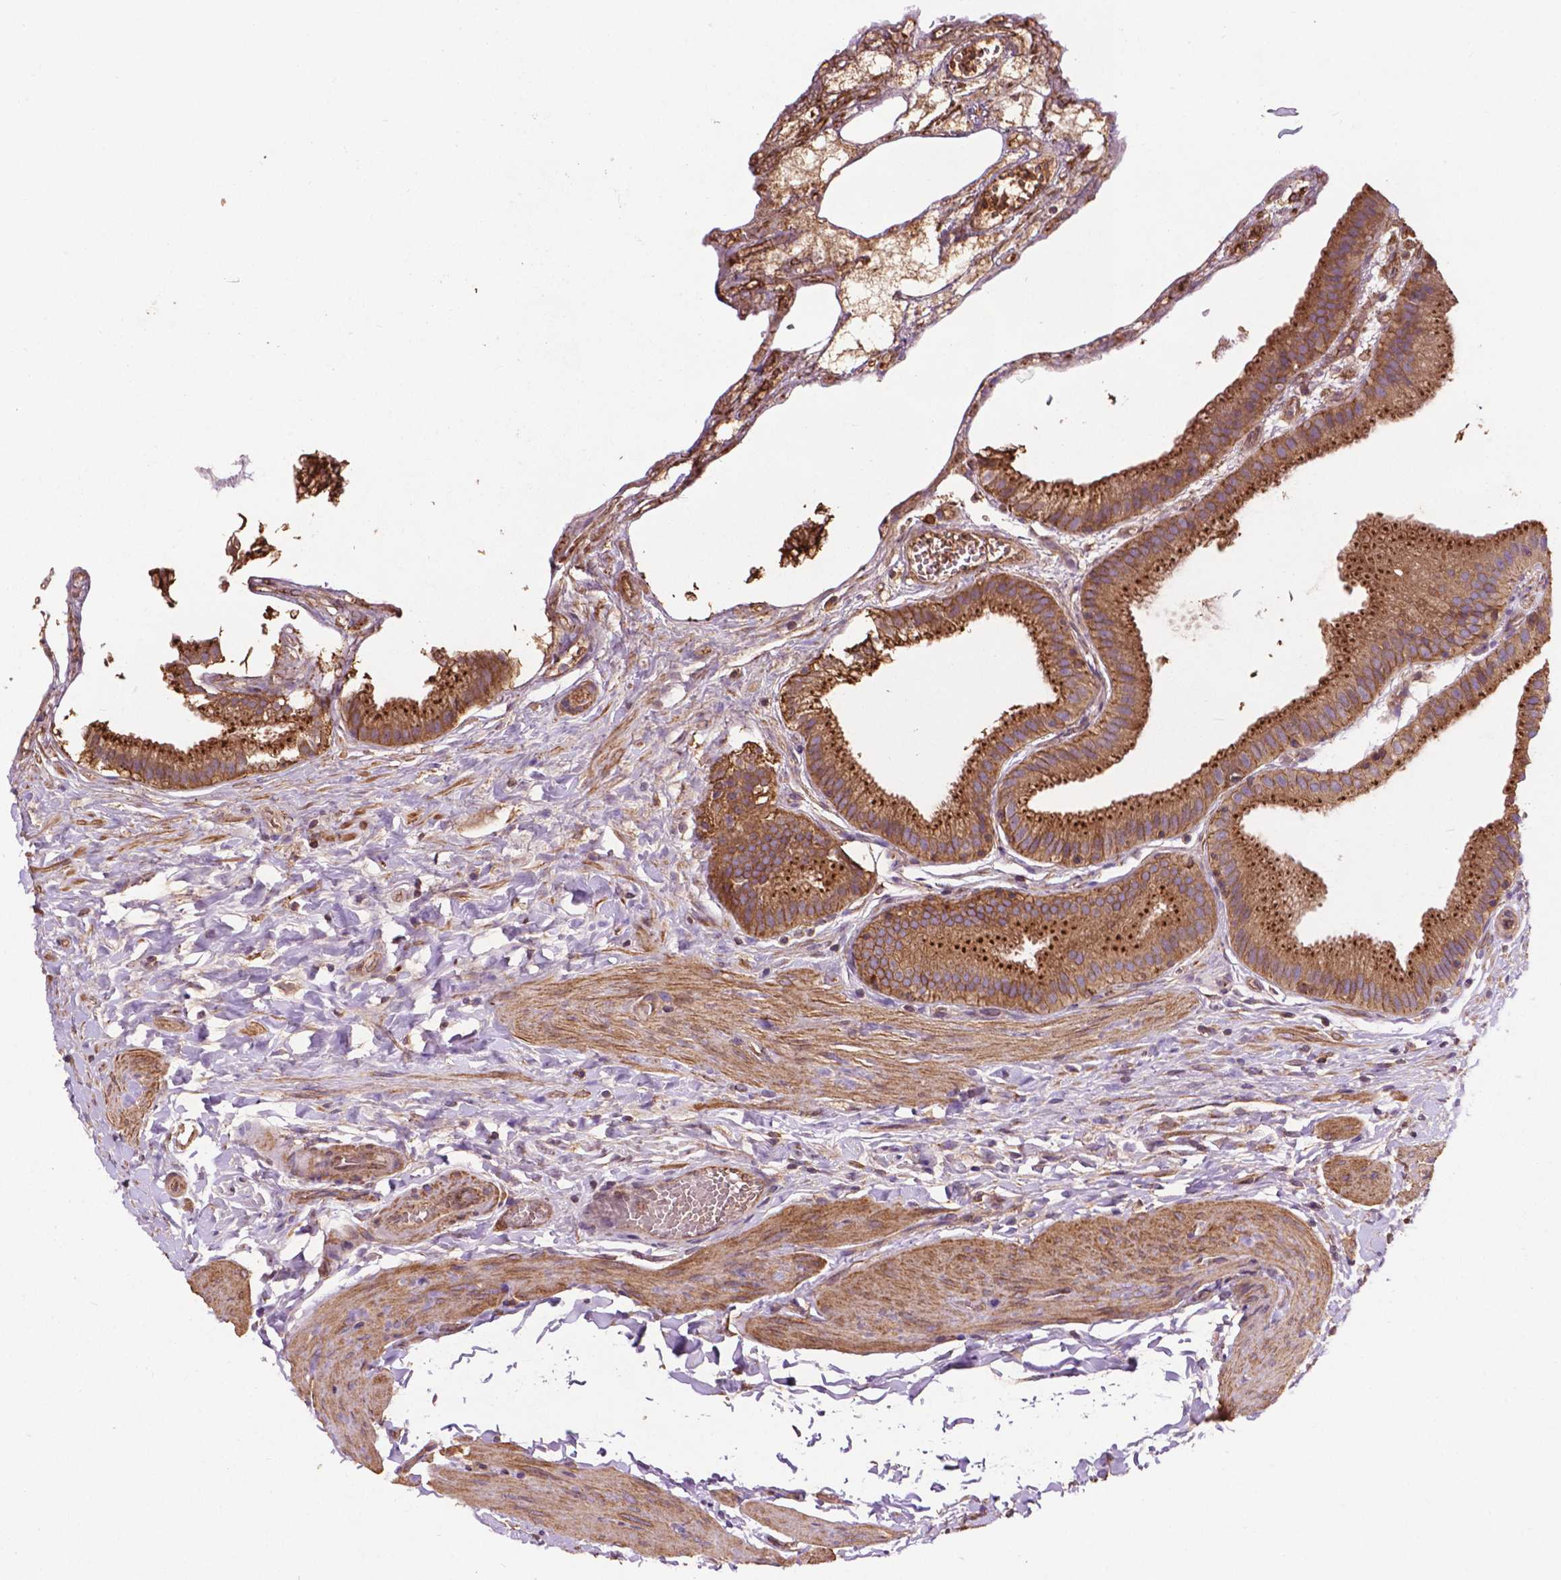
{"staining": {"intensity": "strong", "quantity": ">75%", "location": "cytoplasmic/membranous"}, "tissue": "gallbladder", "cell_type": "Glandular cells", "image_type": "normal", "snomed": [{"axis": "morphology", "description": "Normal tissue, NOS"}, {"axis": "topography", "description": "Gallbladder"}], "caption": "IHC photomicrograph of benign gallbladder stained for a protein (brown), which demonstrates high levels of strong cytoplasmic/membranous positivity in about >75% of glandular cells.", "gene": "CCDC71L", "patient": {"sex": "female", "age": 63}}